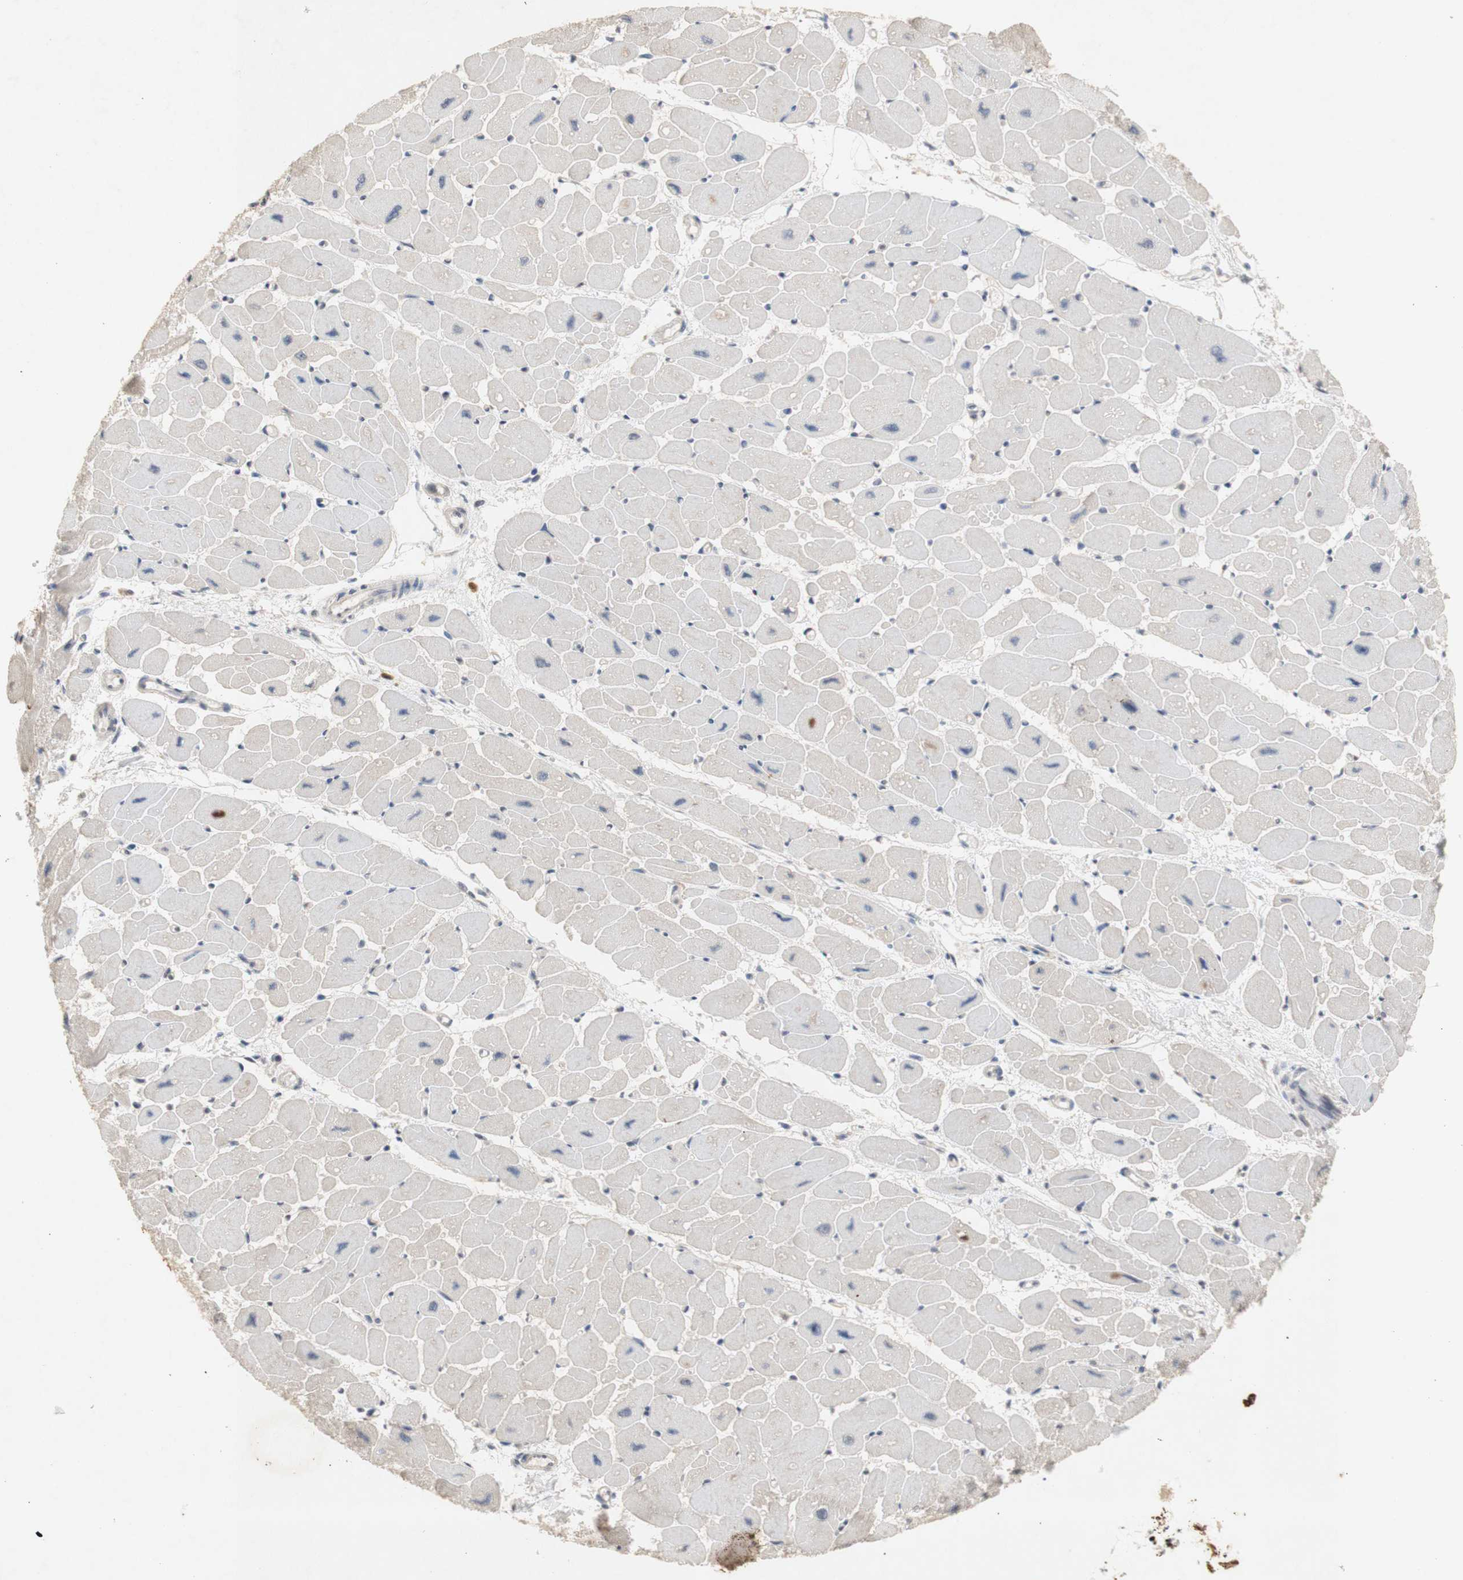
{"staining": {"intensity": "negative", "quantity": "none", "location": "none"}, "tissue": "heart muscle", "cell_type": "Cardiomyocytes", "image_type": "normal", "snomed": [{"axis": "morphology", "description": "Normal tissue, NOS"}, {"axis": "topography", "description": "Heart"}], "caption": "Cardiomyocytes show no significant protein expression in benign heart muscle. (DAB (3,3'-diaminobenzidine) IHC with hematoxylin counter stain).", "gene": "FOSB", "patient": {"sex": "female", "age": 54}}